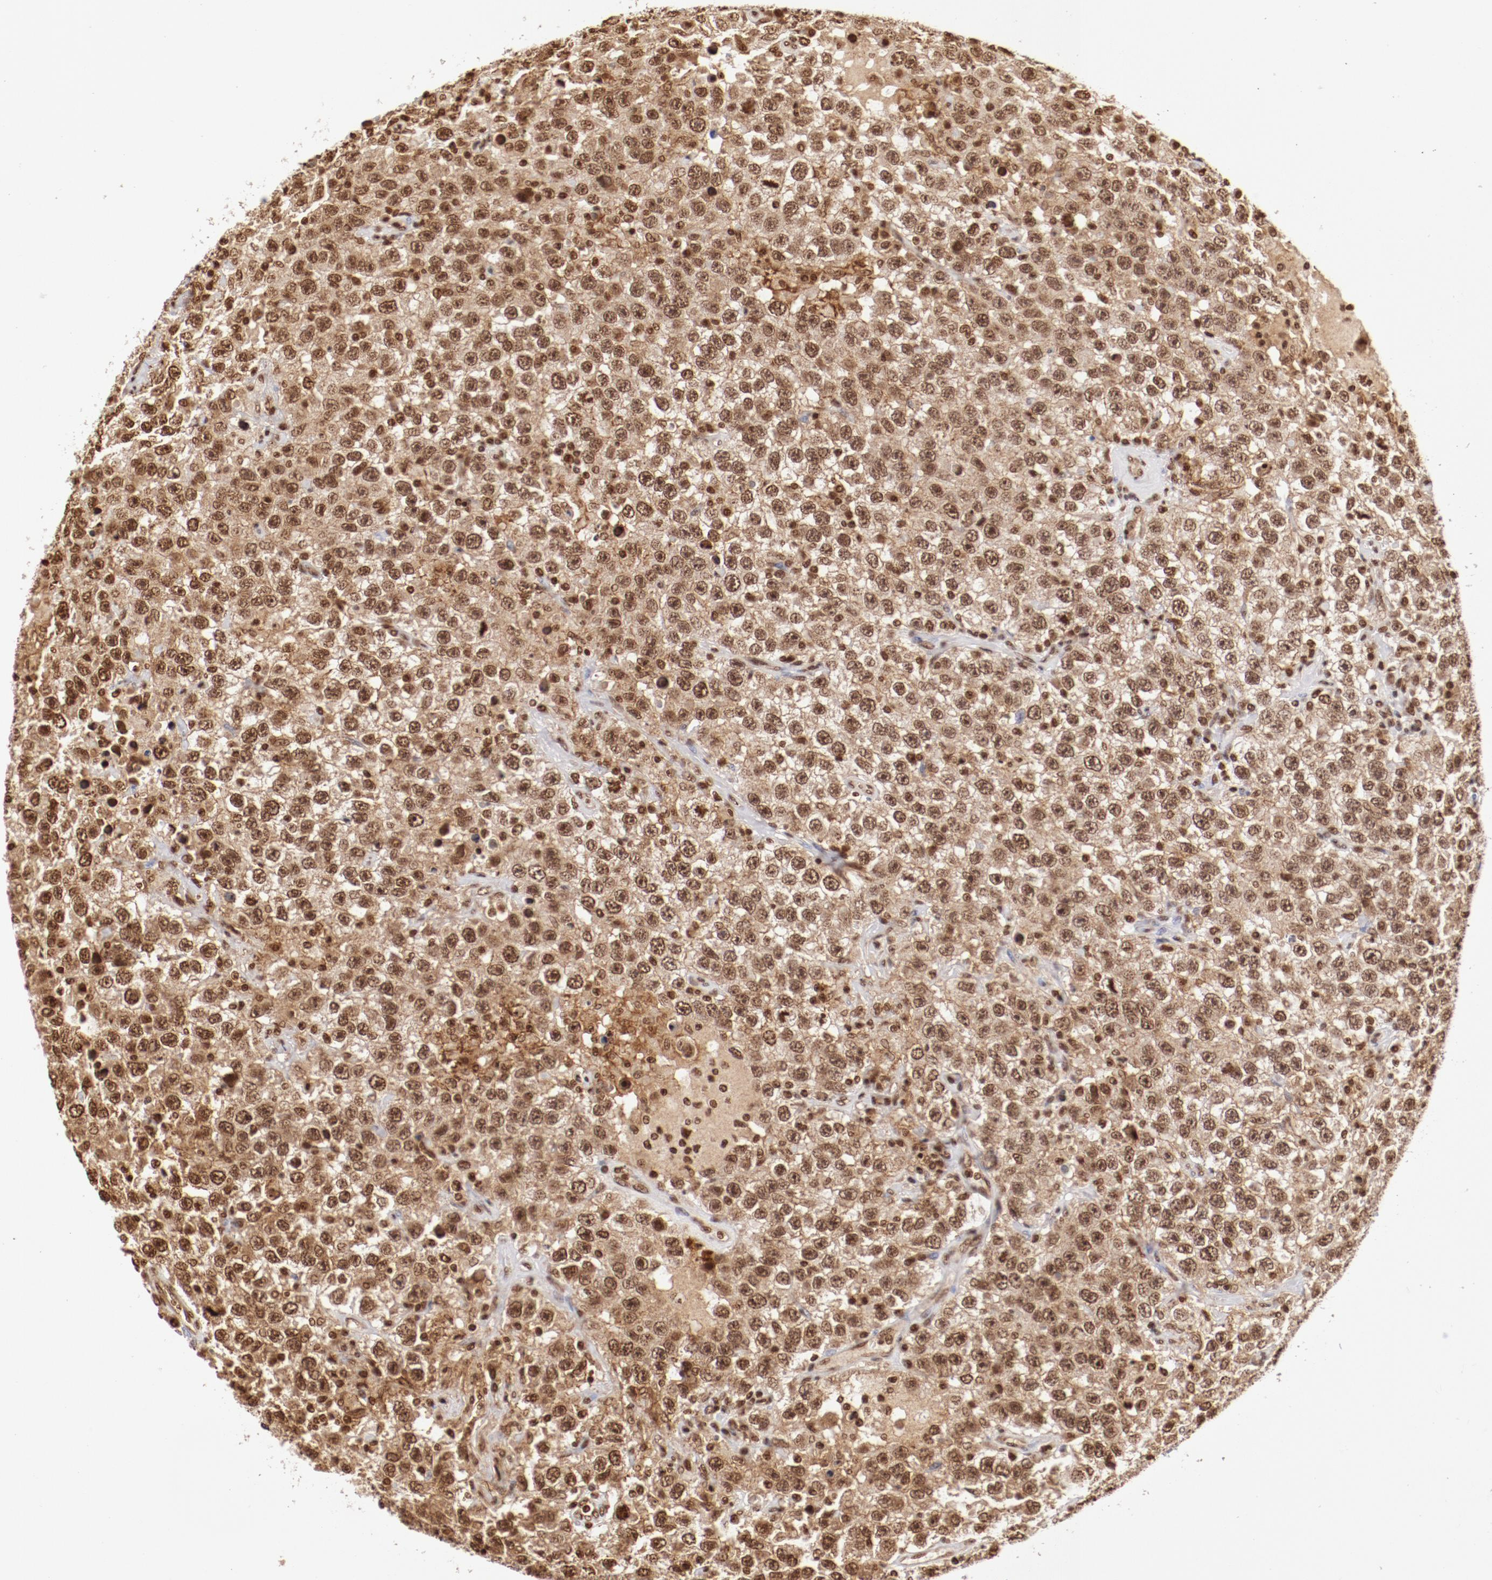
{"staining": {"intensity": "moderate", "quantity": ">75%", "location": "nuclear"}, "tissue": "testis cancer", "cell_type": "Tumor cells", "image_type": "cancer", "snomed": [{"axis": "morphology", "description": "Seminoma, NOS"}, {"axis": "topography", "description": "Testis"}], "caption": "The immunohistochemical stain highlights moderate nuclear positivity in tumor cells of testis cancer tissue.", "gene": "ABL2", "patient": {"sex": "male", "age": 41}}